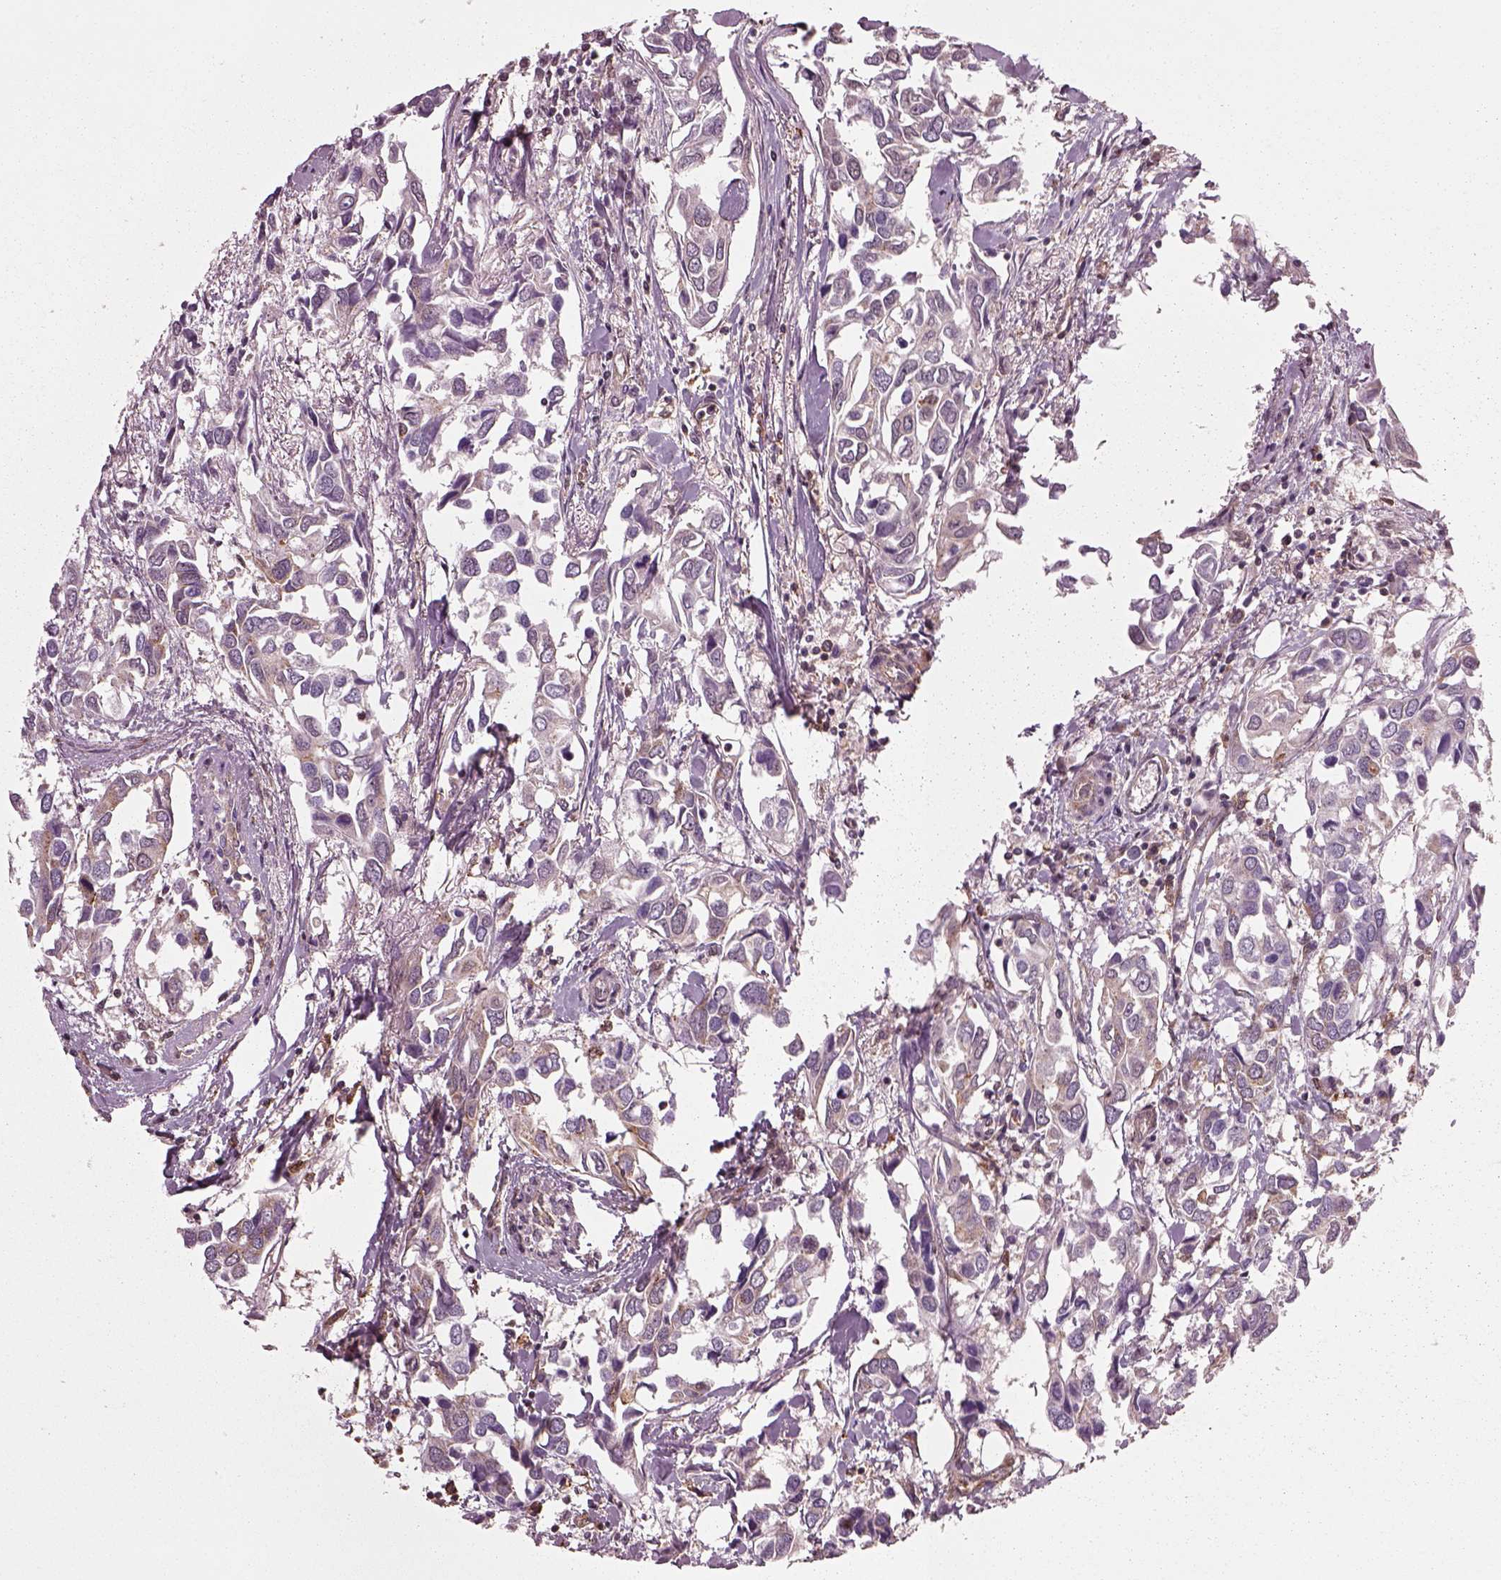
{"staining": {"intensity": "moderate", "quantity": "<25%", "location": "cytoplasmic/membranous"}, "tissue": "breast cancer", "cell_type": "Tumor cells", "image_type": "cancer", "snomed": [{"axis": "morphology", "description": "Duct carcinoma"}, {"axis": "topography", "description": "Breast"}], "caption": "Protein analysis of breast infiltrating ductal carcinoma tissue reveals moderate cytoplasmic/membranous staining in about <25% of tumor cells.", "gene": "WASHC2A", "patient": {"sex": "female", "age": 83}}